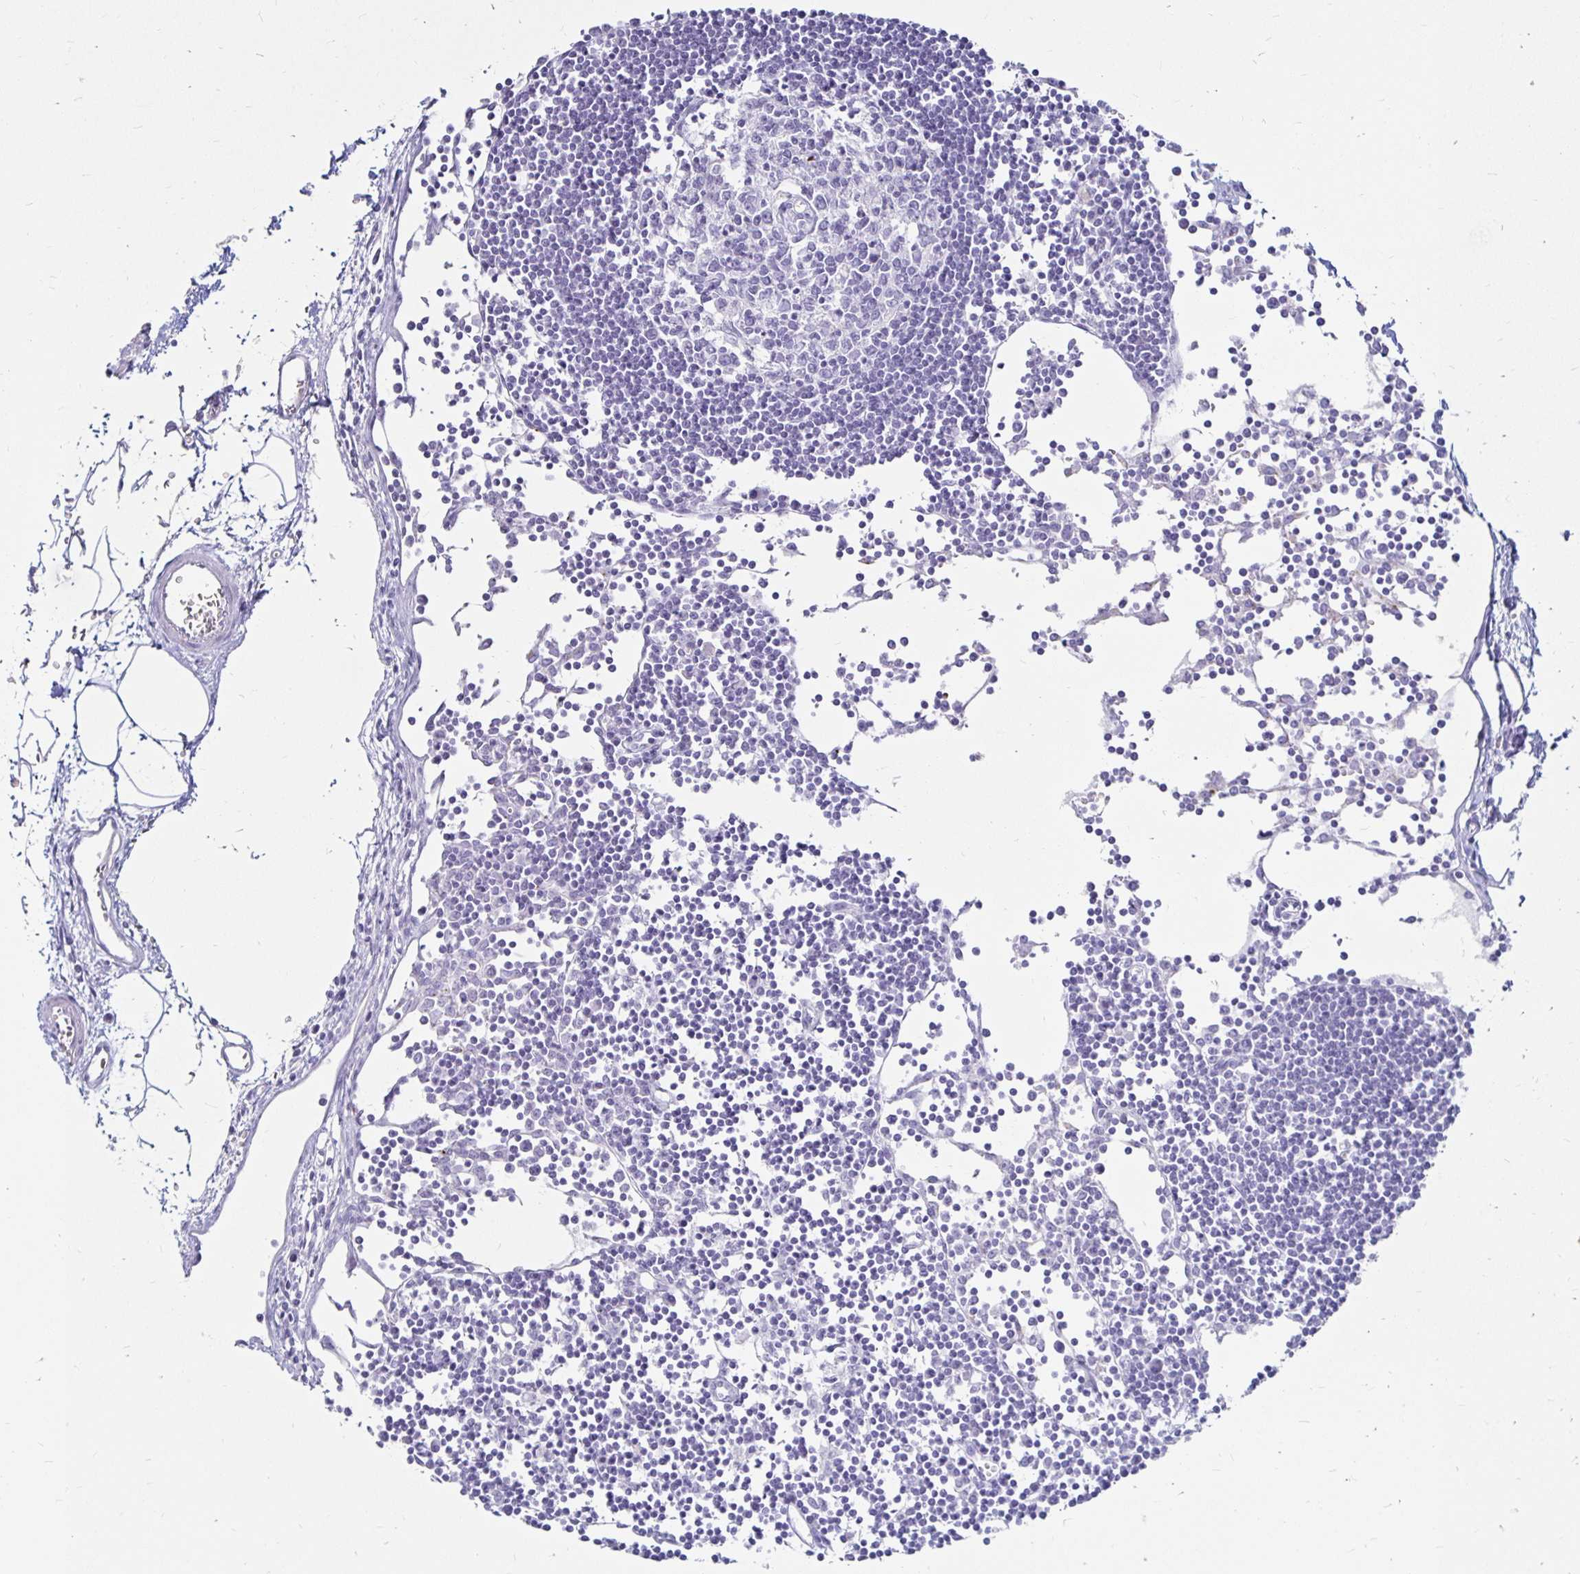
{"staining": {"intensity": "negative", "quantity": "none", "location": "none"}, "tissue": "lymph node", "cell_type": "Germinal center cells", "image_type": "normal", "snomed": [{"axis": "morphology", "description": "Normal tissue, NOS"}, {"axis": "topography", "description": "Lymph node"}], "caption": "Protein analysis of normal lymph node reveals no significant staining in germinal center cells. (DAB immunohistochemistry with hematoxylin counter stain).", "gene": "TIMP1", "patient": {"sex": "female", "age": 65}}